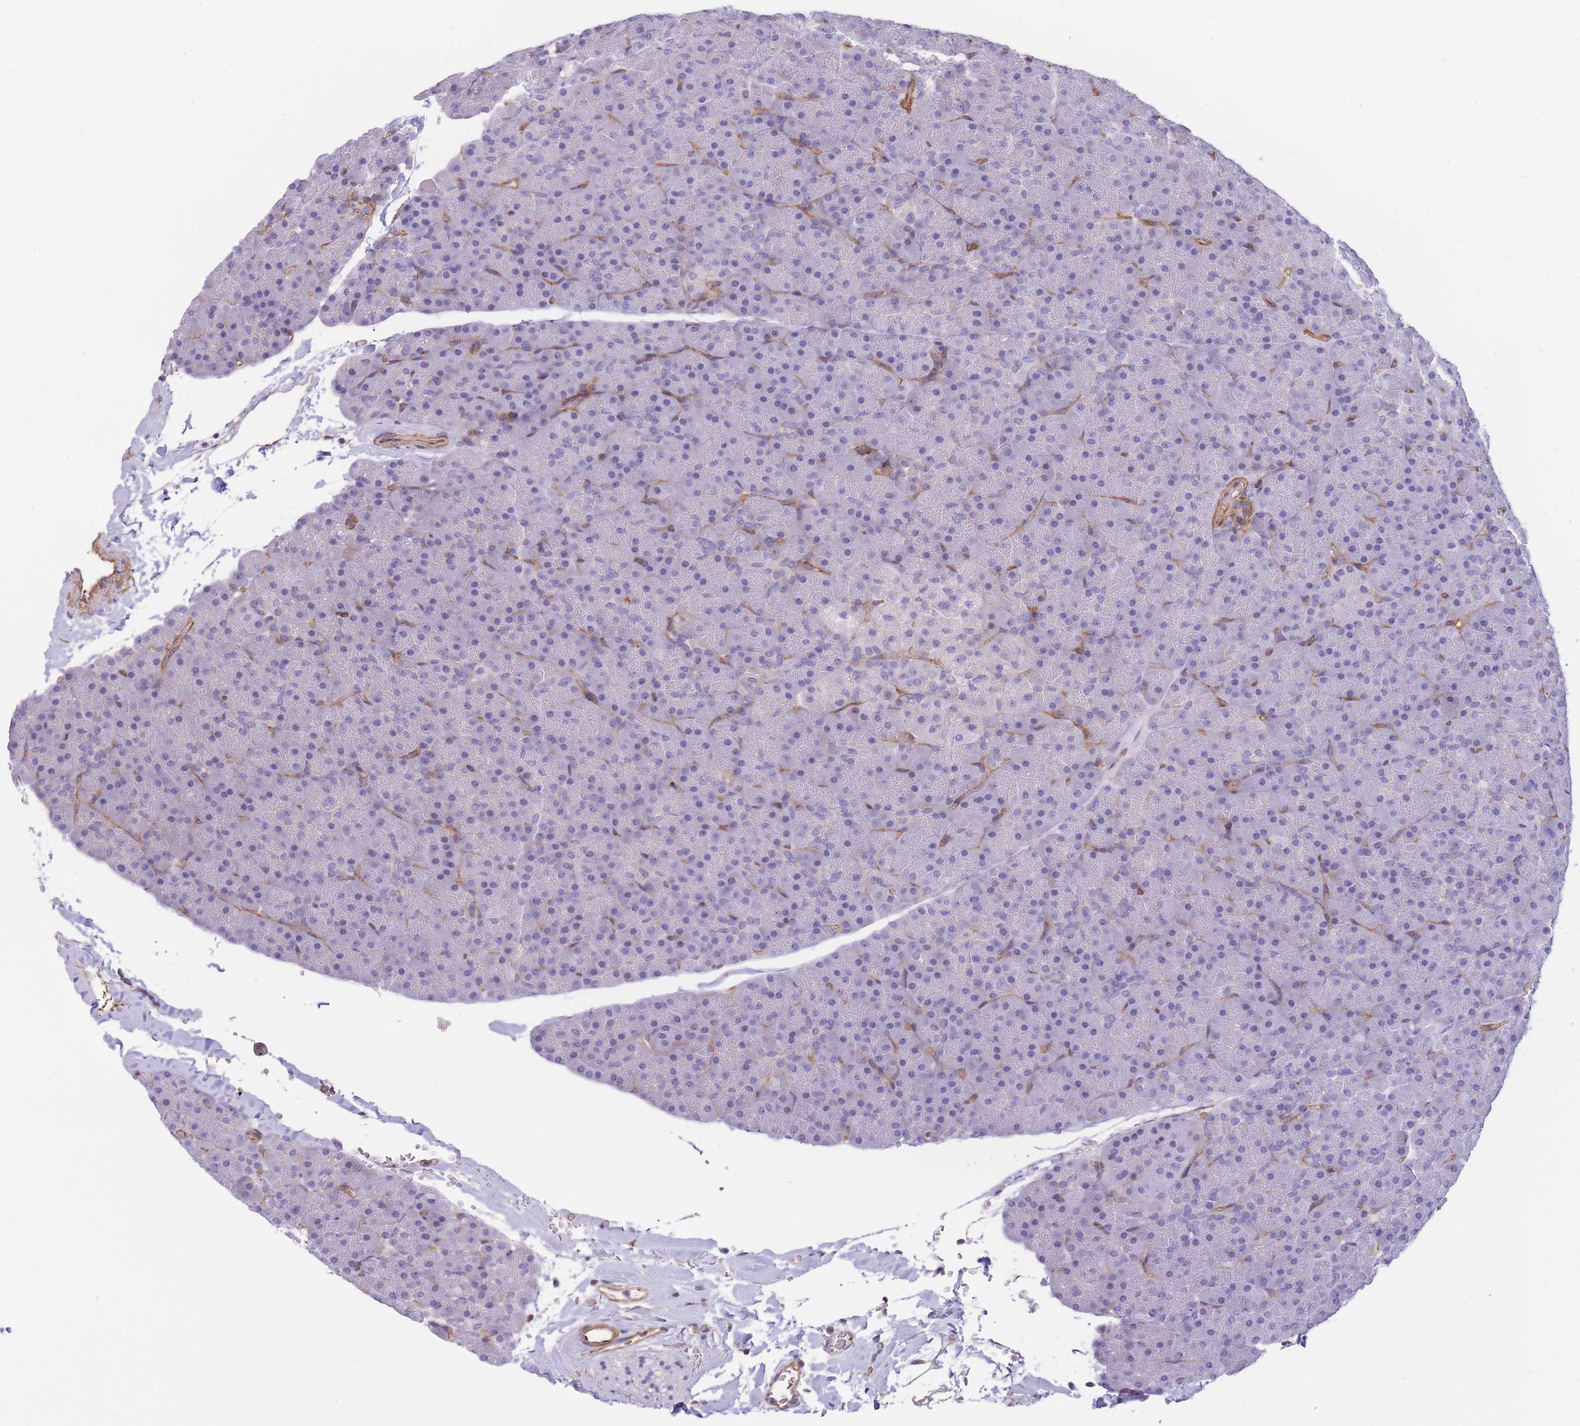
{"staining": {"intensity": "negative", "quantity": "none", "location": "none"}, "tissue": "pancreas", "cell_type": "Exocrine glandular cells", "image_type": "normal", "snomed": [{"axis": "morphology", "description": "Normal tissue, NOS"}, {"axis": "topography", "description": "Pancreas"}], "caption": "IHC image of unremarkable pancreas: human pancreas stained with DAB shows no significant protein expression in exocrine glandular cells.", "gene": "CDC25B", "patient": {"sex": "male", "age": 36}}